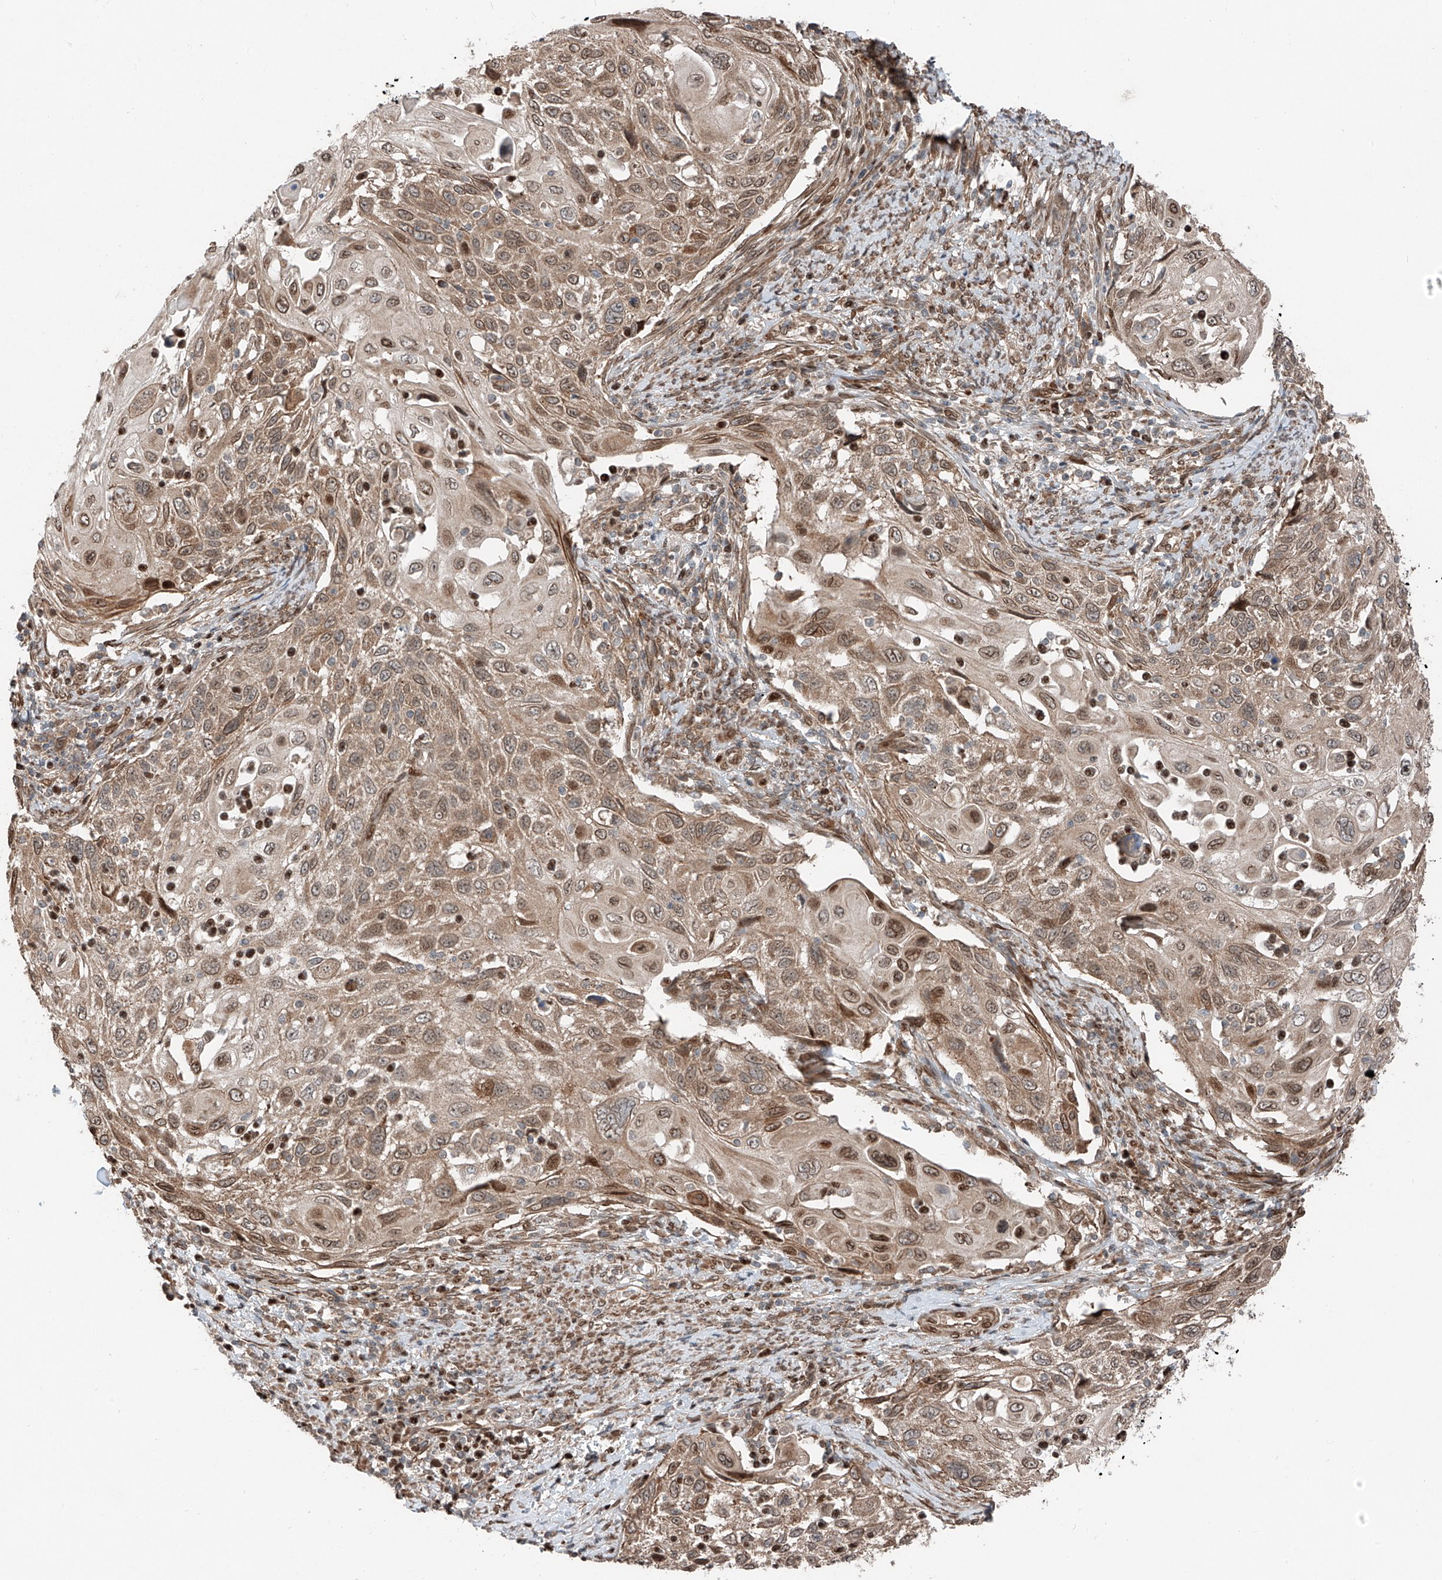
{"staining": {"intensity": "moderate", "quantity": ">75%", "location": "cytoplasmic/membranous,nuclear"}, "tissue": "cervical cancer", "cell_type": "Tumor cells", "image_type": "cancer", "snomed": [{"axis": "morphology", "description": "Squamous cell carcinoma, NOS"}, {"axis": "topography", "description": "Cervix"}], "caption": "Protein expression analysis of human cervical cancer reveals moderate cytoplasmic/membranous and nuclear positivity in about >75% of tumor cells.", "gene": "CEP162", "patient": {"sex": "female", "age": 70}}